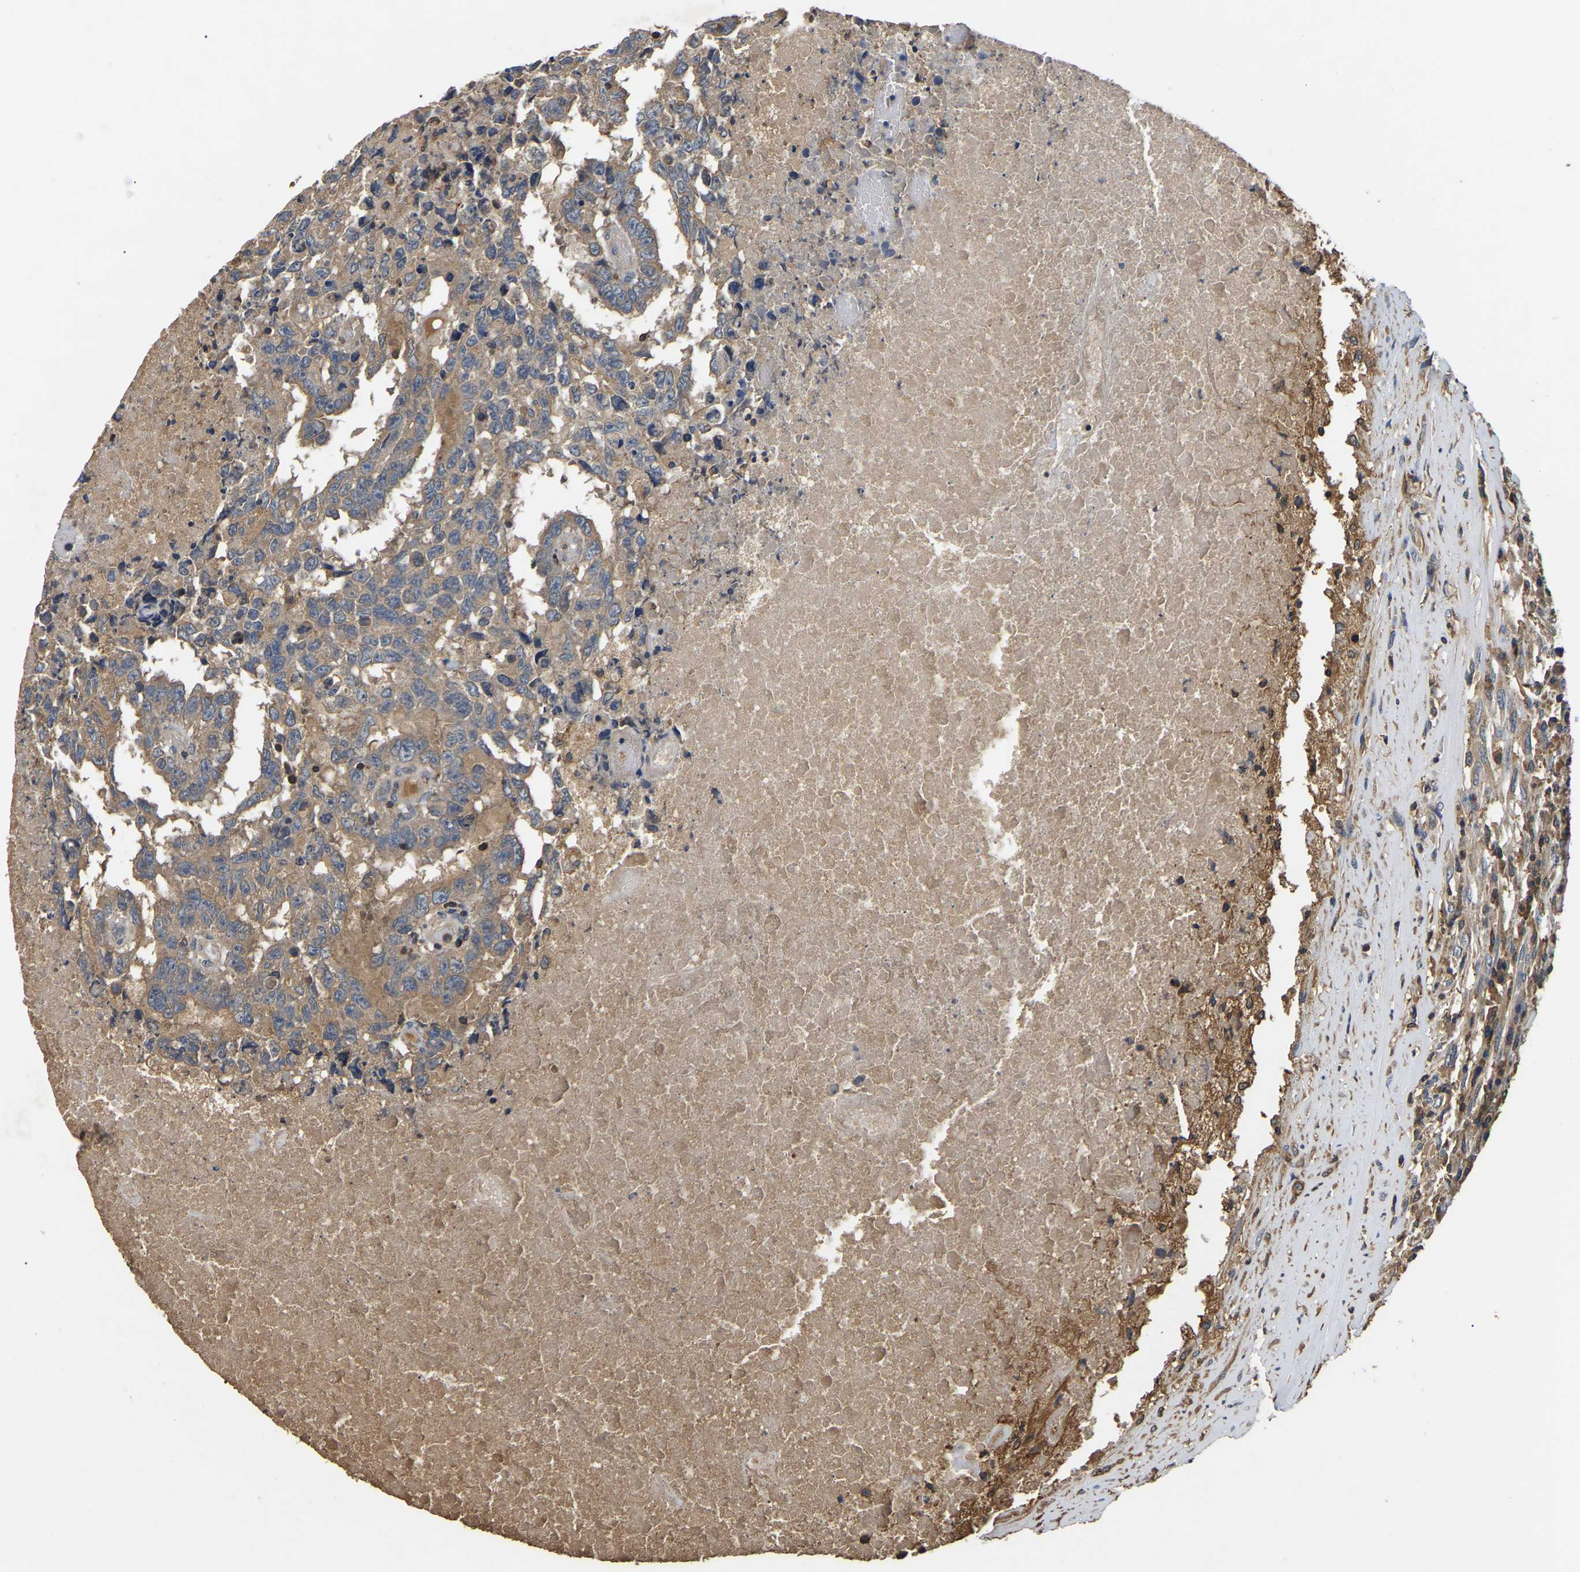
{"staining": {"intensity": "weak", "quantity": "25%-75%", "location": "cytoplasmic/membranous"}, "tissue": "testis cancer", "cell_type": "Tumor cells", "image_type": "cancer", "snomed": [{"axis": "morphology", "description": "Necrosis, NOS"}, {"axis": "morphology", "description": "Carcinoma, Embryonal, NOS"}, {"axis": "topography", "description": "Testis"}], "caption": "Testis cancer (embryonal carcinoma) stained with a protein marker exhibits weak staining in tumor cells.", "gene": "SMPD2", "patient": {"sex": "male", "age": 19}}